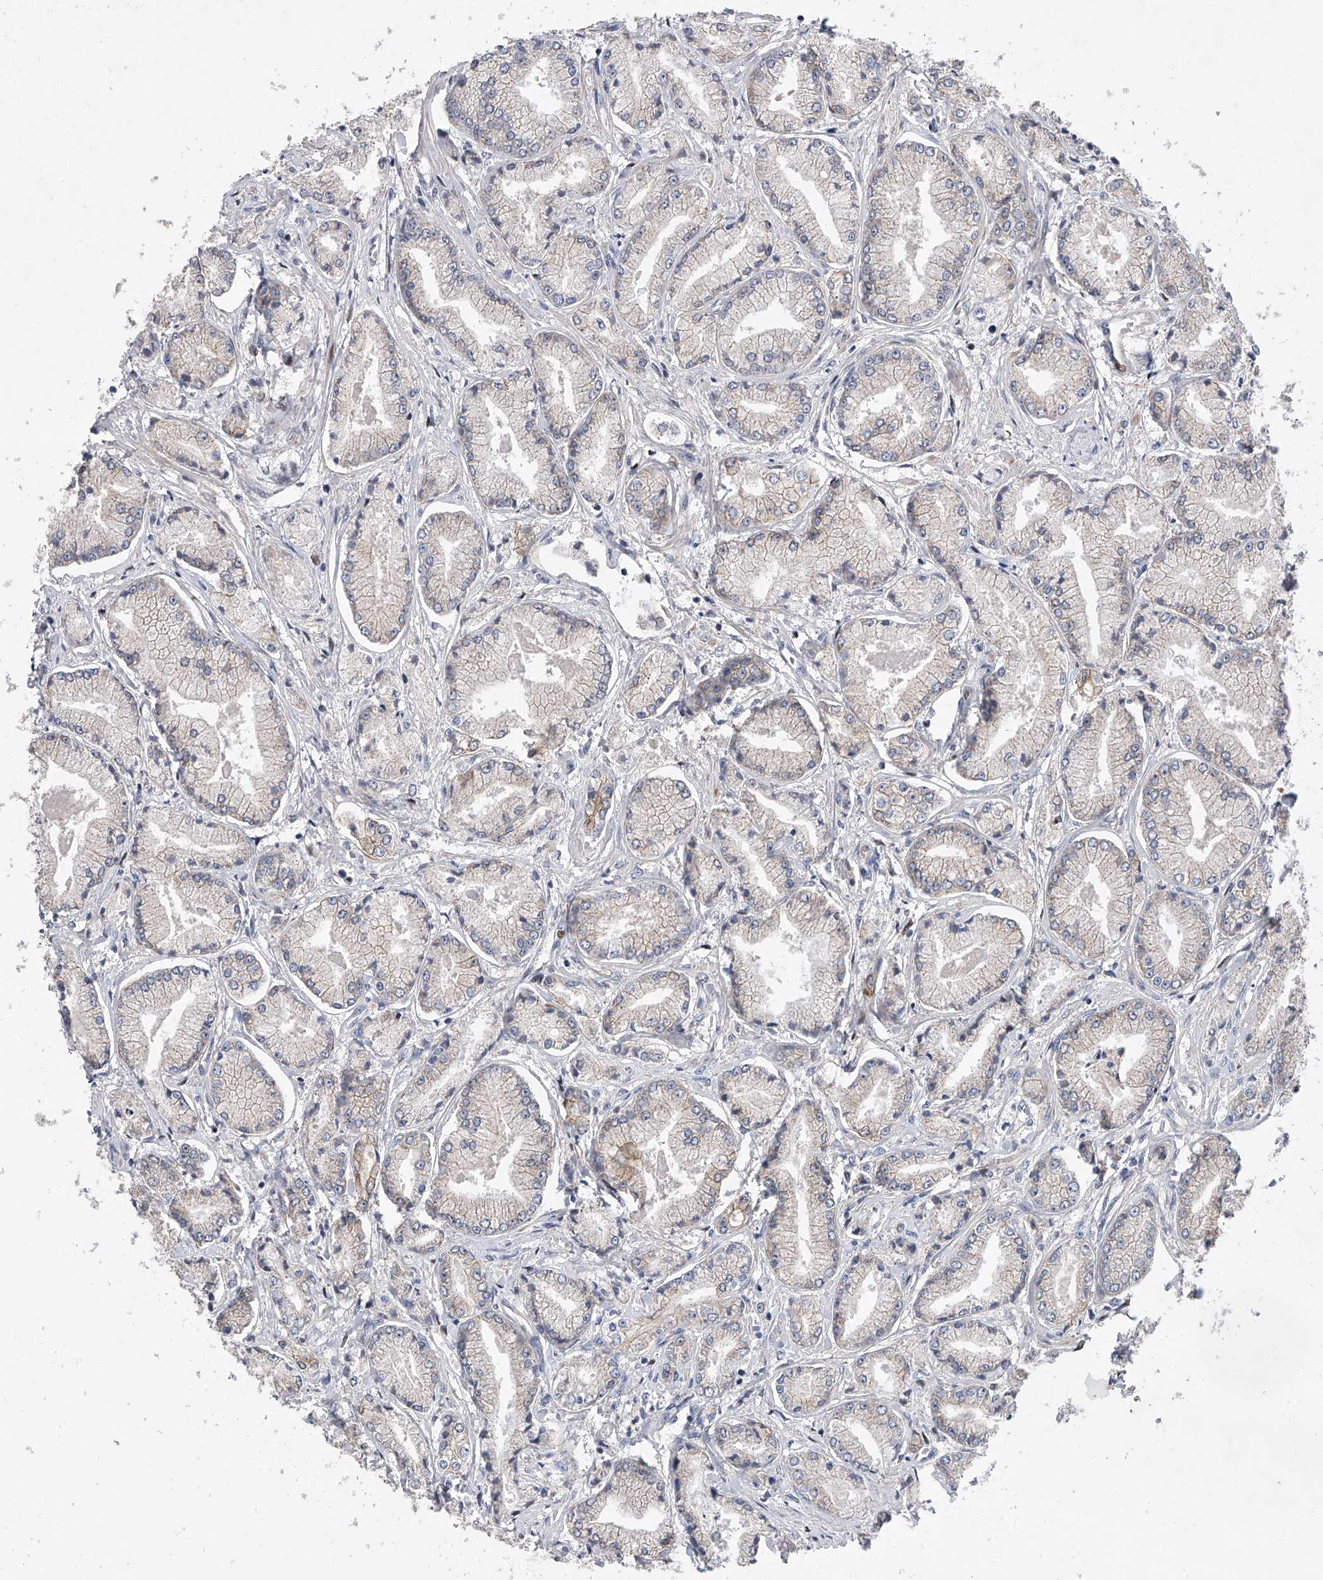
{"staining": {"intensity": "weak", "quantity": "25%-75%", "location": "cytoplasmic/membranous"}, "tissue": "prostate cancer", "cell_type": "Tumor cells", "image_type": "cancer", "snomed": [{"axis": "morphology", "description": "Adenocarcinoma, Low grade"}, {"axis": "topography", "description": "Prostate"}], "caption": "Prostate adenocarcinoma (low-grade) was stained to show a protein in brown. There is low levels of weak cytoplasmic/membranous positivity in approximately 25%-75% of tumor cells.", "gene": "CDH12", "patient": {"sex": "male", "age": 60}}